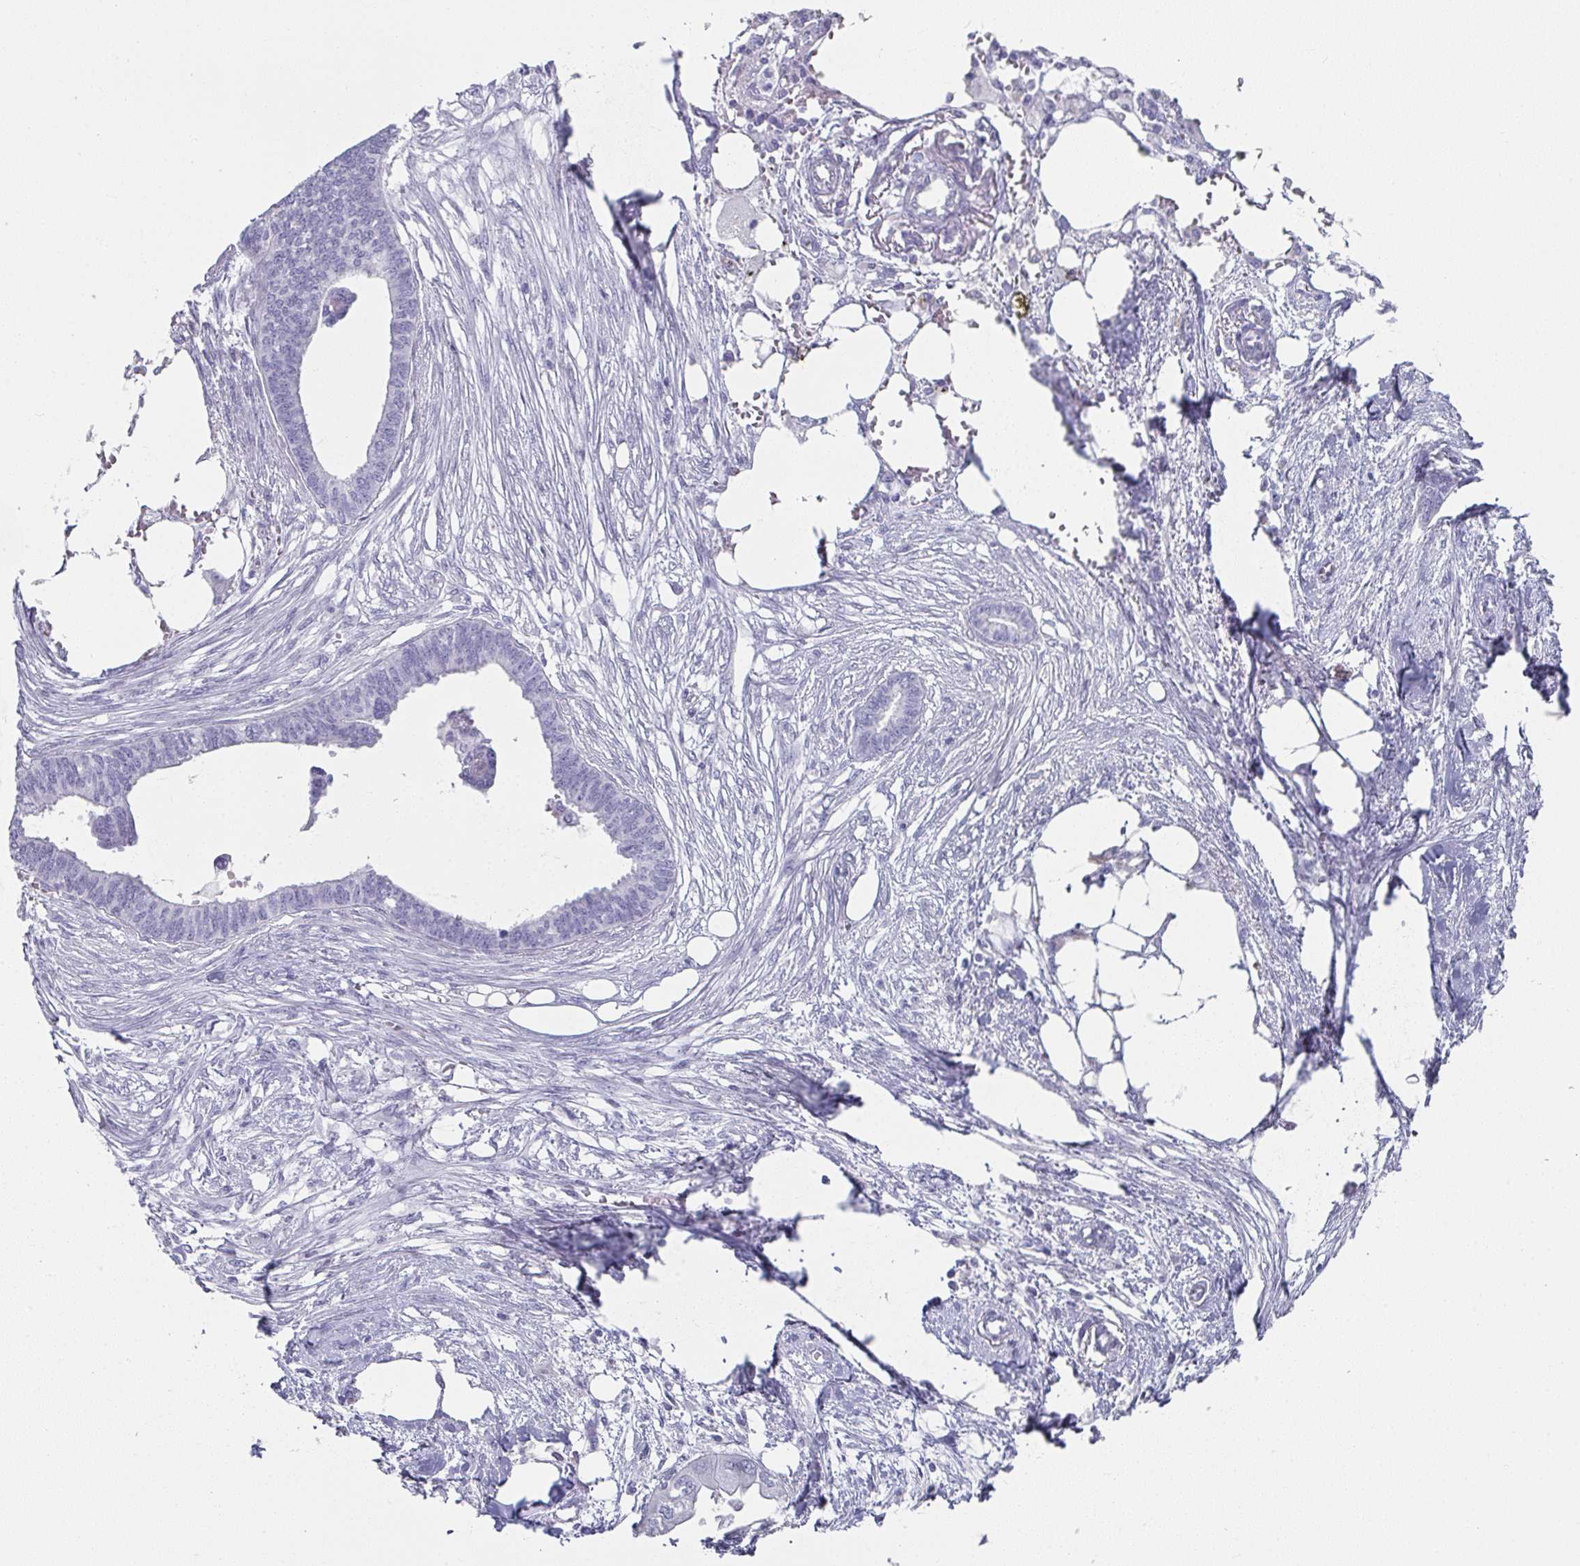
{"staining": {"intensity": "negative", "quantity": "none", "location": "none"}, "tissue": "endometrial cancer", "cell_type": "Tumor cells", "image_type": "cancer", "snomed": [{"axis": "morphology", "description": "Adenocarcinoma, NOS"}, {"axis": "morphology", "description": "Adenocarcinoma, metastatic, NOS"}, {"axis": "topography", "description": "Adipose tissue"}, {"axis": "topography", "description": "Endometrium"}], "caption": "This is an immunohistochemistry micrograph of endometrial cancer (adenocarcinoma). There is no positivity in tumor cells.", "gene": "SYCP1", "patient": {"sex": "female", "age": 67}}